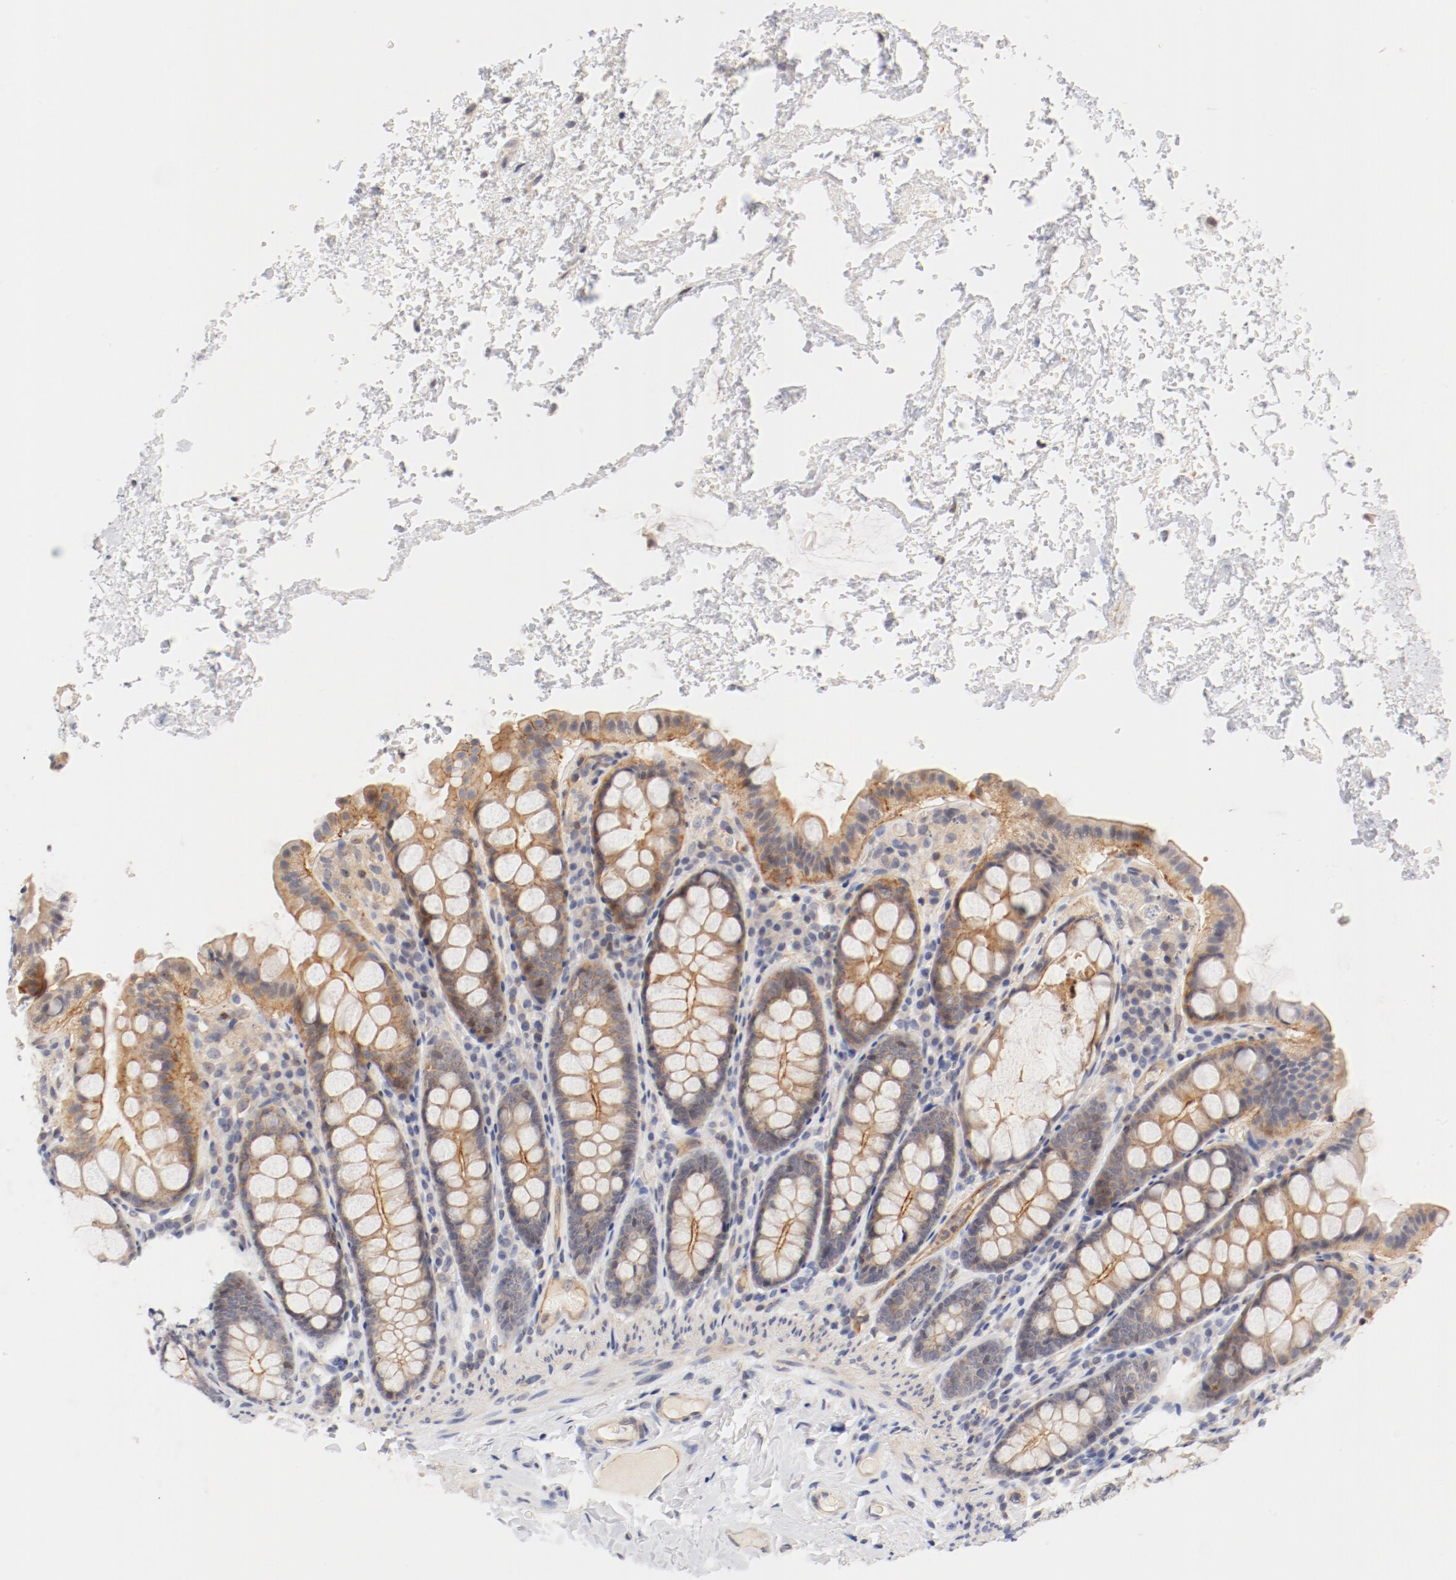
{"staining": {"intensity": "weak", "quantity": ">75%", "location": "cytoplasmic/membranous"}, "tissue": "colon", "cell_type": "Endothelial cells", "image_type": "normal", "snomed": [{"axis": "morphology", "description": "Normal tissue, NOS"}, {"axis": "topography", "description": "Colon"}], "caption": "The immunohistochemical stain shows weak cytoplasmic/membranous positivity in endothelial cells of unremarkable colon. (DAB (3,3'-diaminobenzidine) IHC with brightfield microscopy, high magnification).", "gene": "ZNF267", "patient": {"sex": "female", "age": 61}}